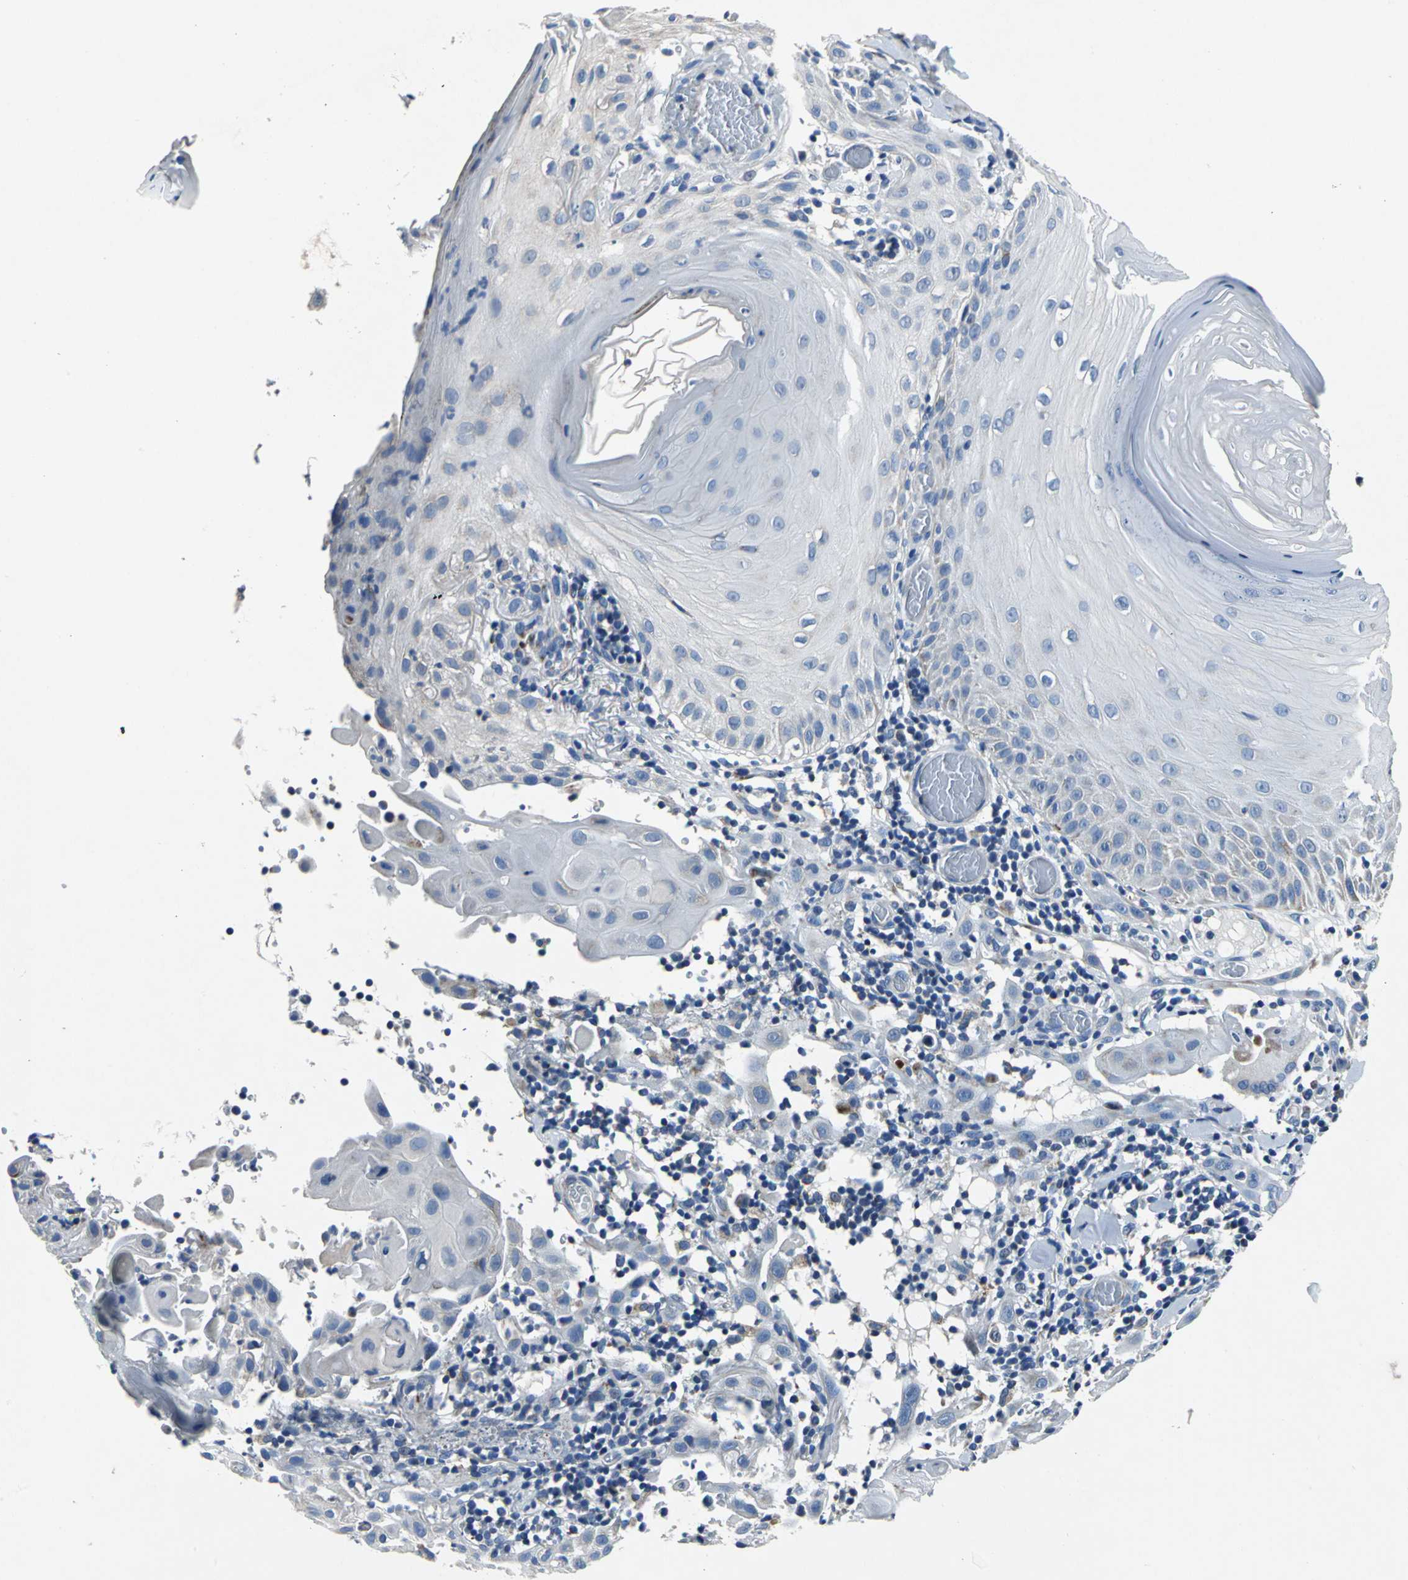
{"staining": {"intensity": "weak", "quantity": "<25%", "location": "cytoplasmic/membranous"}, "tissue": "skin cancer", "cell_type": "Tumor cells", "image_type": "cancer", "snomed": [{"axis": "morphology", "description": "Squamous cell carcinoma, NOS"}, {"axis": "topography", "description": "Skin"}], "caption": "Human skin squamous cell carcinoma stained for a protein using immunohistochemistry (IHC) exhibits no positivity in tumor cells.", "gene": "IFI6", "patient": {"sex": "male", "age": 24}}